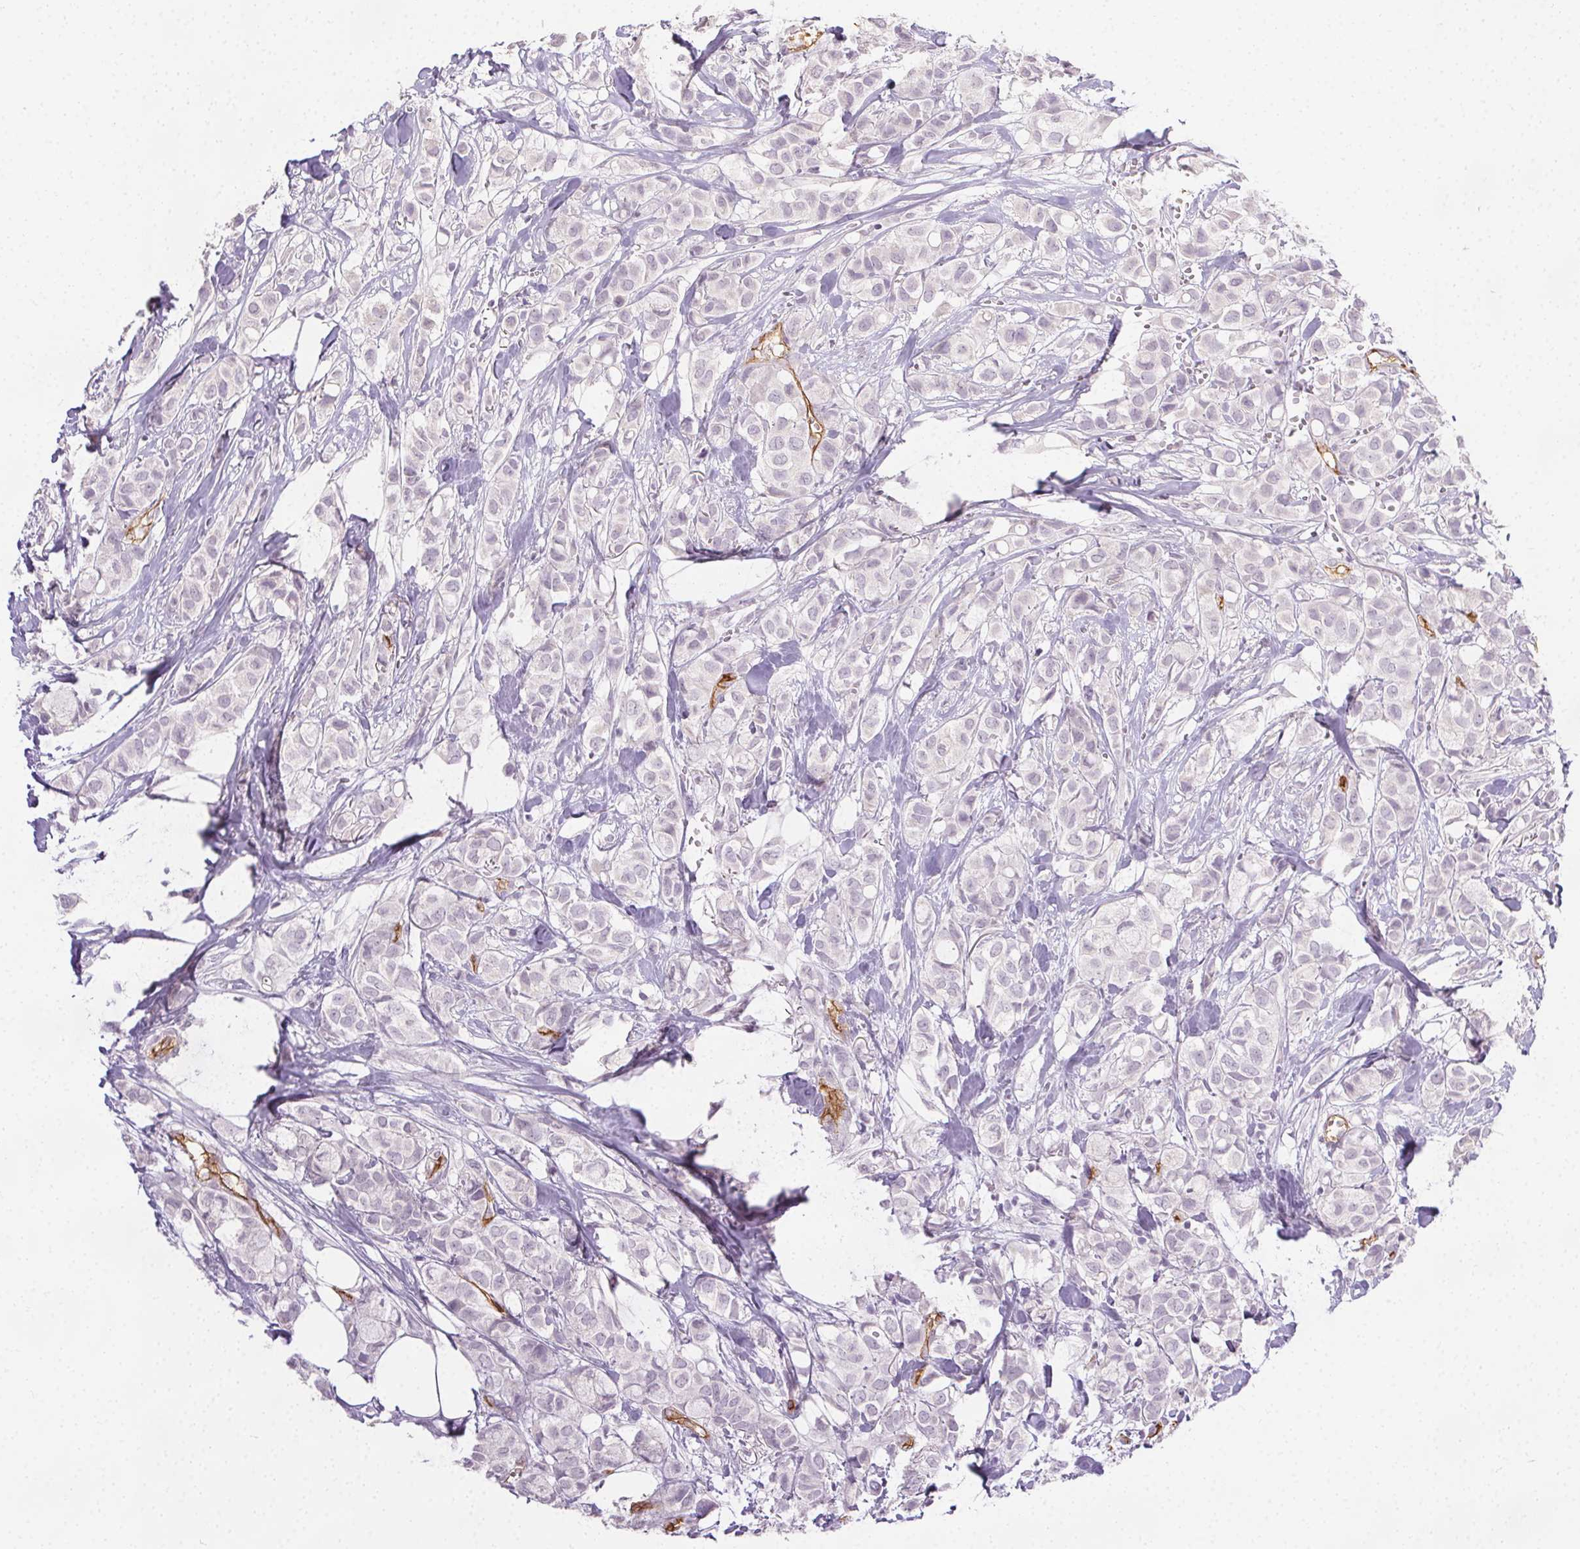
{"staining": {"intensity": "negative", "quantity": "none", "location": "none"}, "tissue": "breast cancer", "cell_type": "Tumor cells", "image_type": "cancer", "snomed": [{"axis": "morphology", "description": "Duct carcinoma"}, {"axis": "topography", "description": "Breast"}], "caption": "High magnification brightfield microscopy of breast cancer (infiltrating ductal carcinoma) stained with DAB (3,3'-diaminobenzidine) (brown) and counterstained with hematoxylin (blue): tumor cells show no significant positivity. The staining was performed using DAB to visualize the protein expression in brown, while the nuclei were stained in blue with hematoxylin (Magnification: 20x).", "gene": "PODXL", "patient": {"sex": "female", "age": 85}}